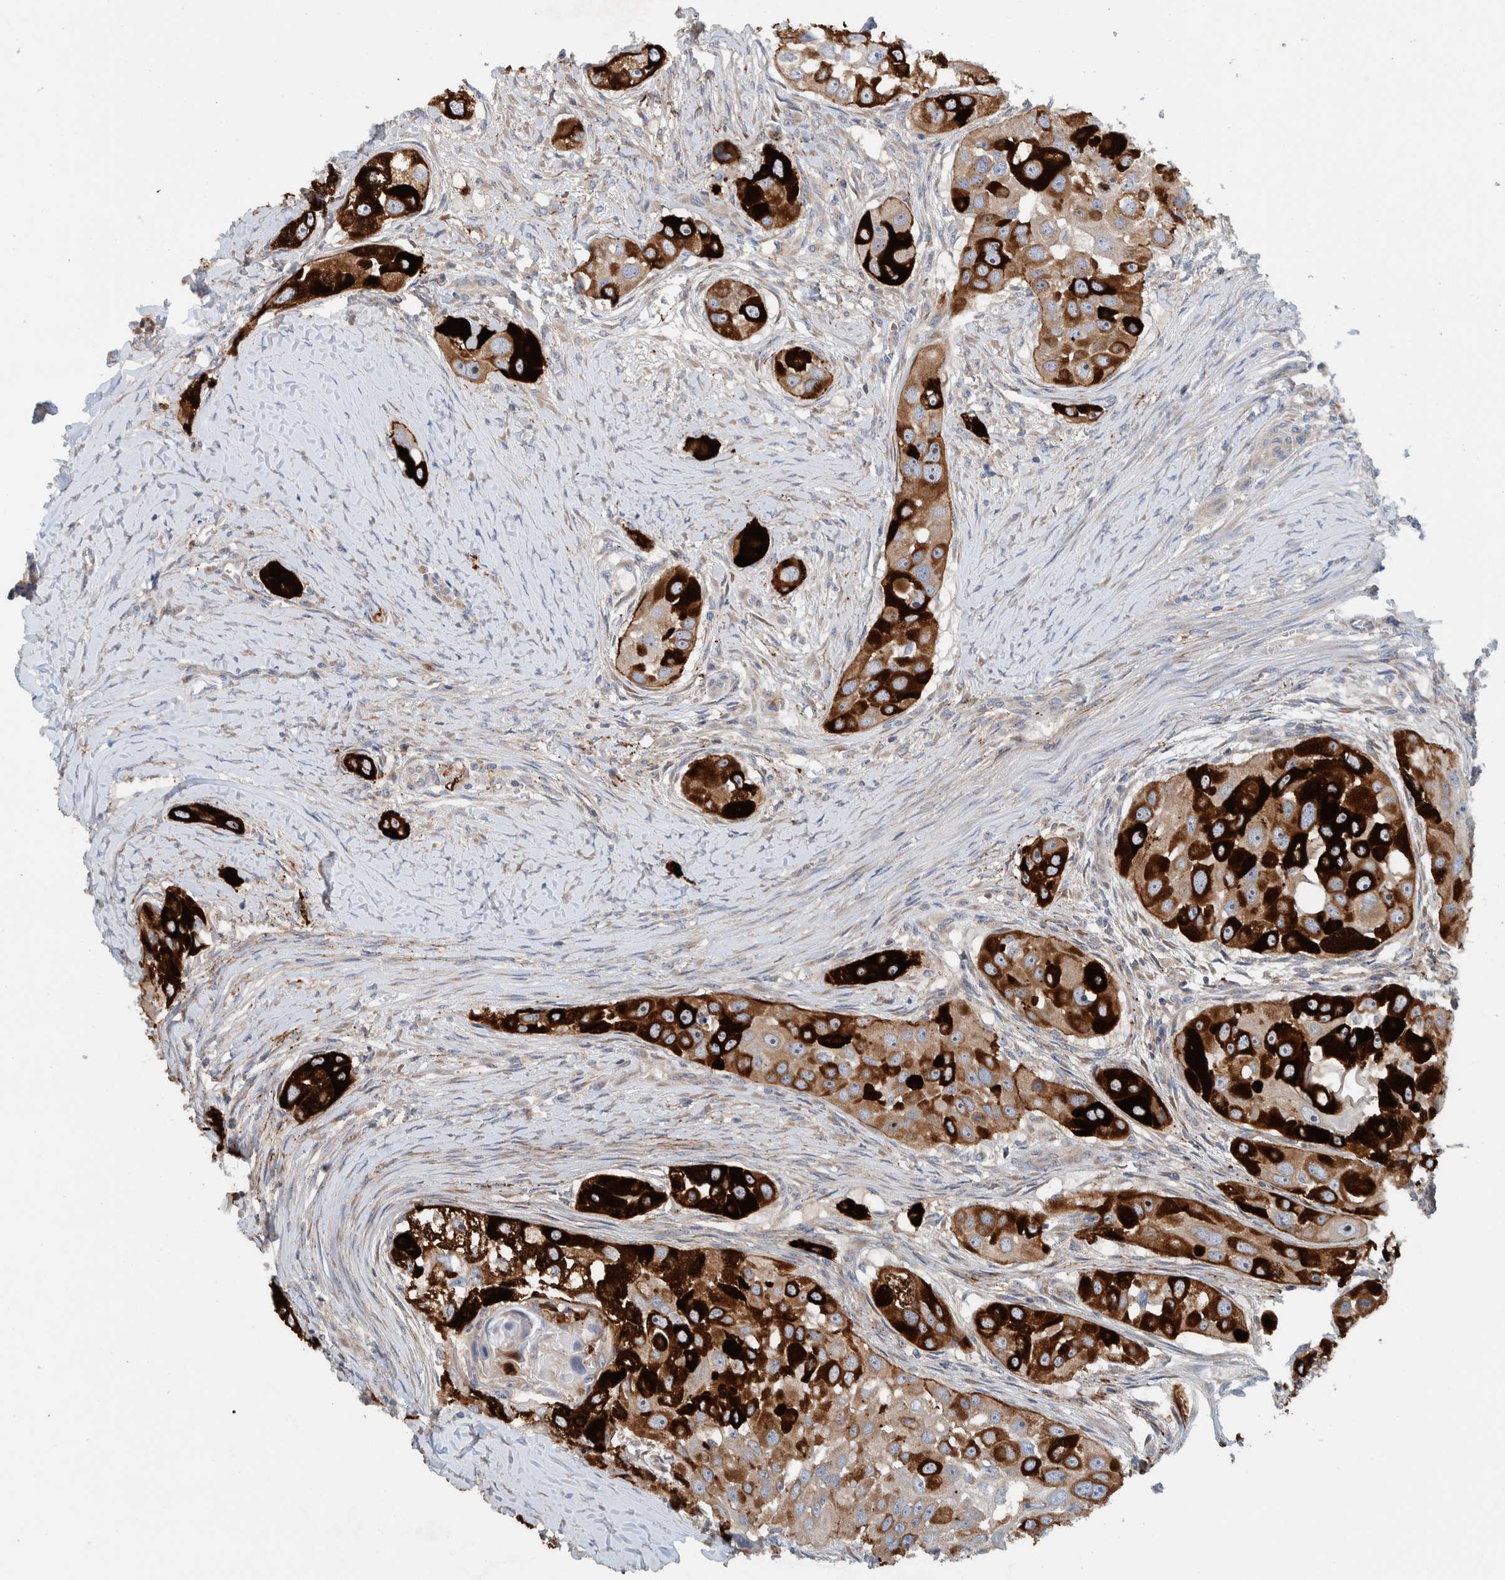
{"staining": {"intensity": "strong", "quantity": "25%-75%", "location": "cytoplasmic/membranous"}, "tissue": "head and neck cancer", "cell_type": "Tumor cells", "image_type": "cancer", "snomed": [{"axis": "morphology", "description": "Normal tissue, NOS"}, {"axis": "morphology", "description": "Squamous cell carcinoma, NOS"}, {"axis": "topography", "description": "Skeletal muscle"}, {"axis": "topography", "description": "Head-Neck"}], "caption": "Strong cytoplasmic/membranous expression is identified in about 25%-75% of tumor cells in head and neck squamous cell carcinoma.", "gene": "CCM2", "patient": {"sex": "male", "age": 51}}